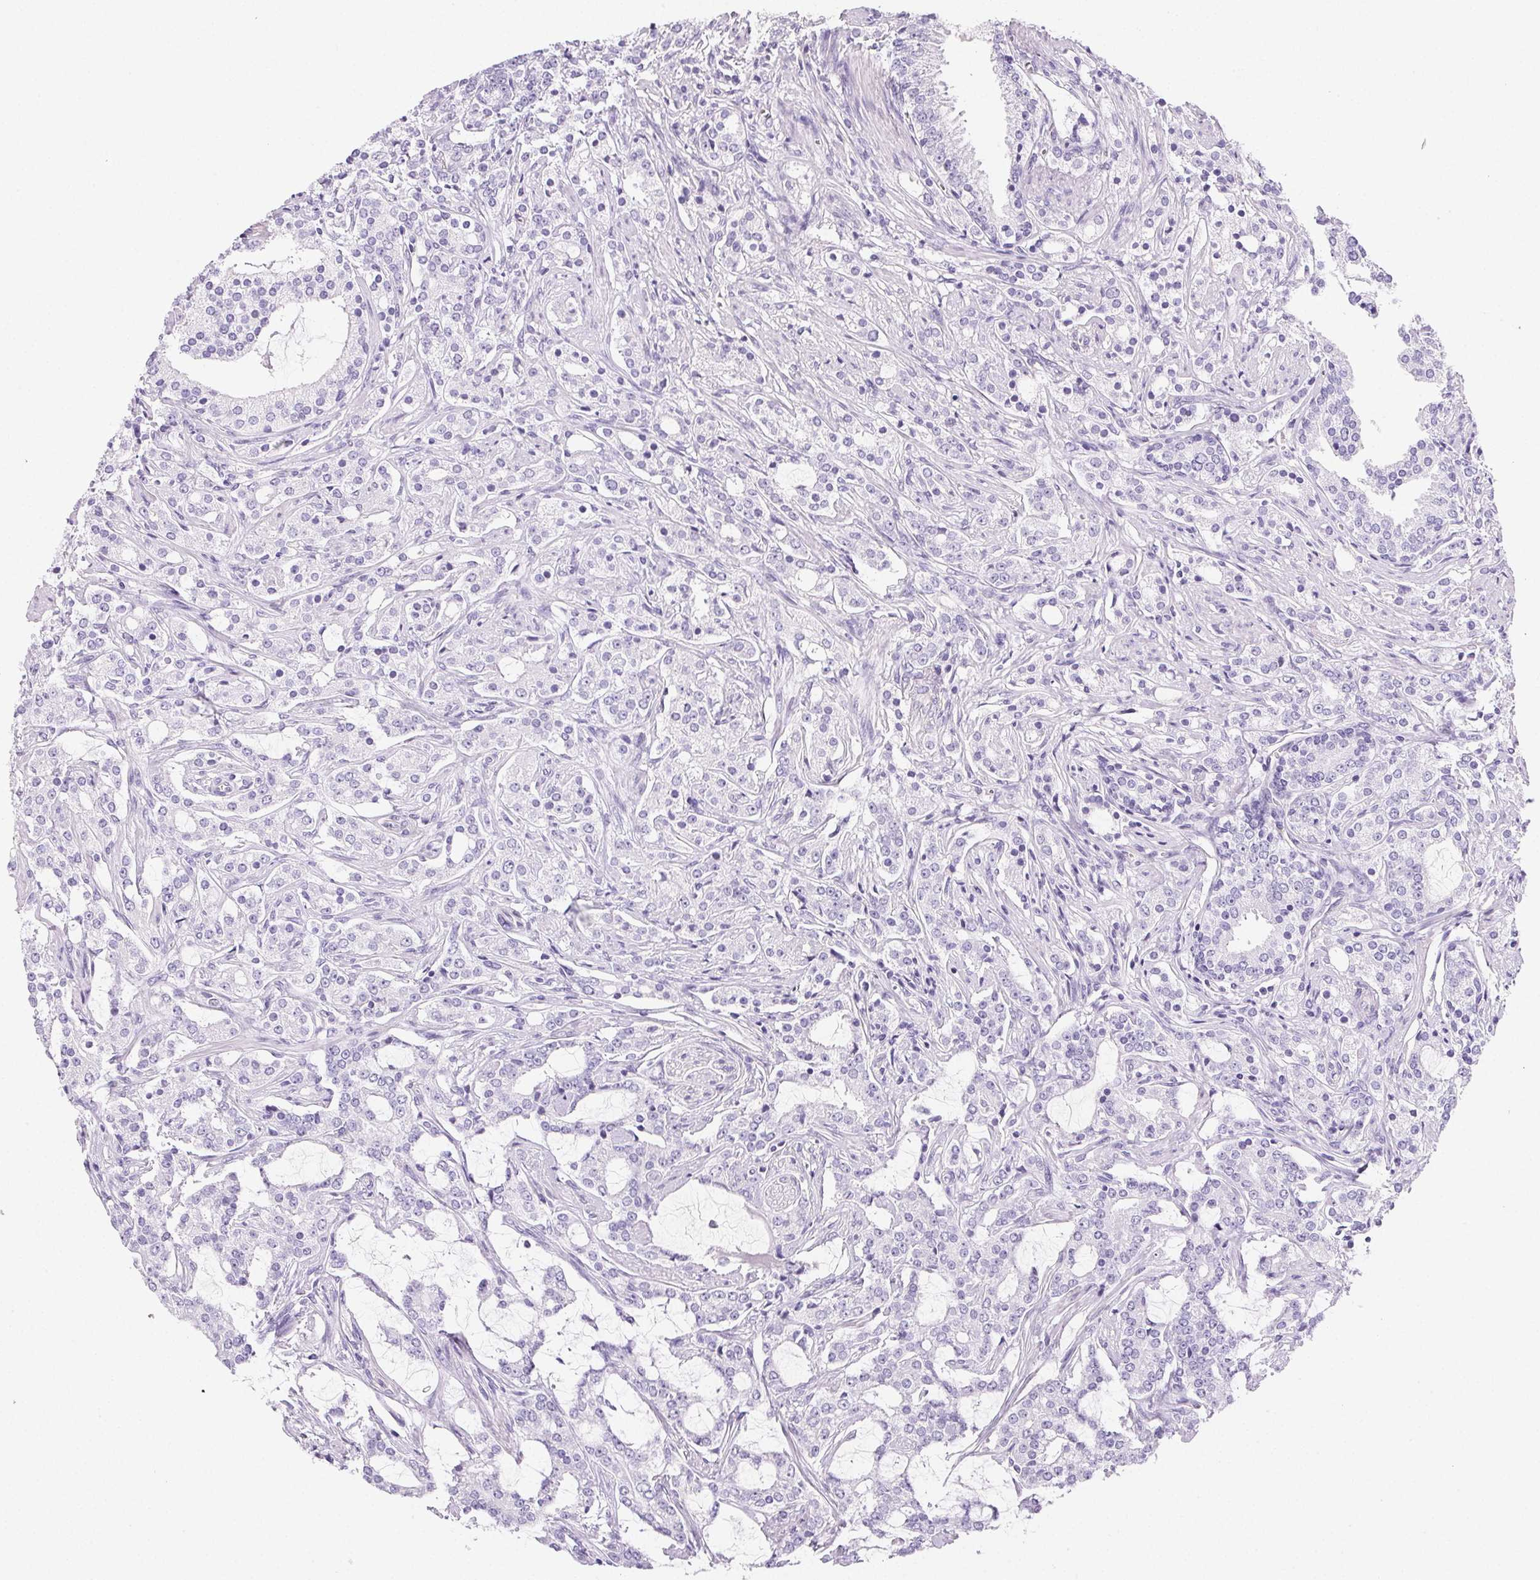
{"staining": {"intensity": "negative", "quantity": "none", "location": "none"}, "tissue": "prostate cancer", "cell_type": "Tumor cells", "image_type": "cancer", "snomed": [{"axis": "morphology", "description": "Adenocarcinoma, Medium grade"}, {"axis": "topography", "description": "Prostate"}], "caption": "This is an immunohistochemistry (IHC) image of prostate cancer (medium-grade adenocarcinoma). There is no staining in tumor cells.", "gene": "PRSS3", "patient": {"sex": "male", "age": 57}}